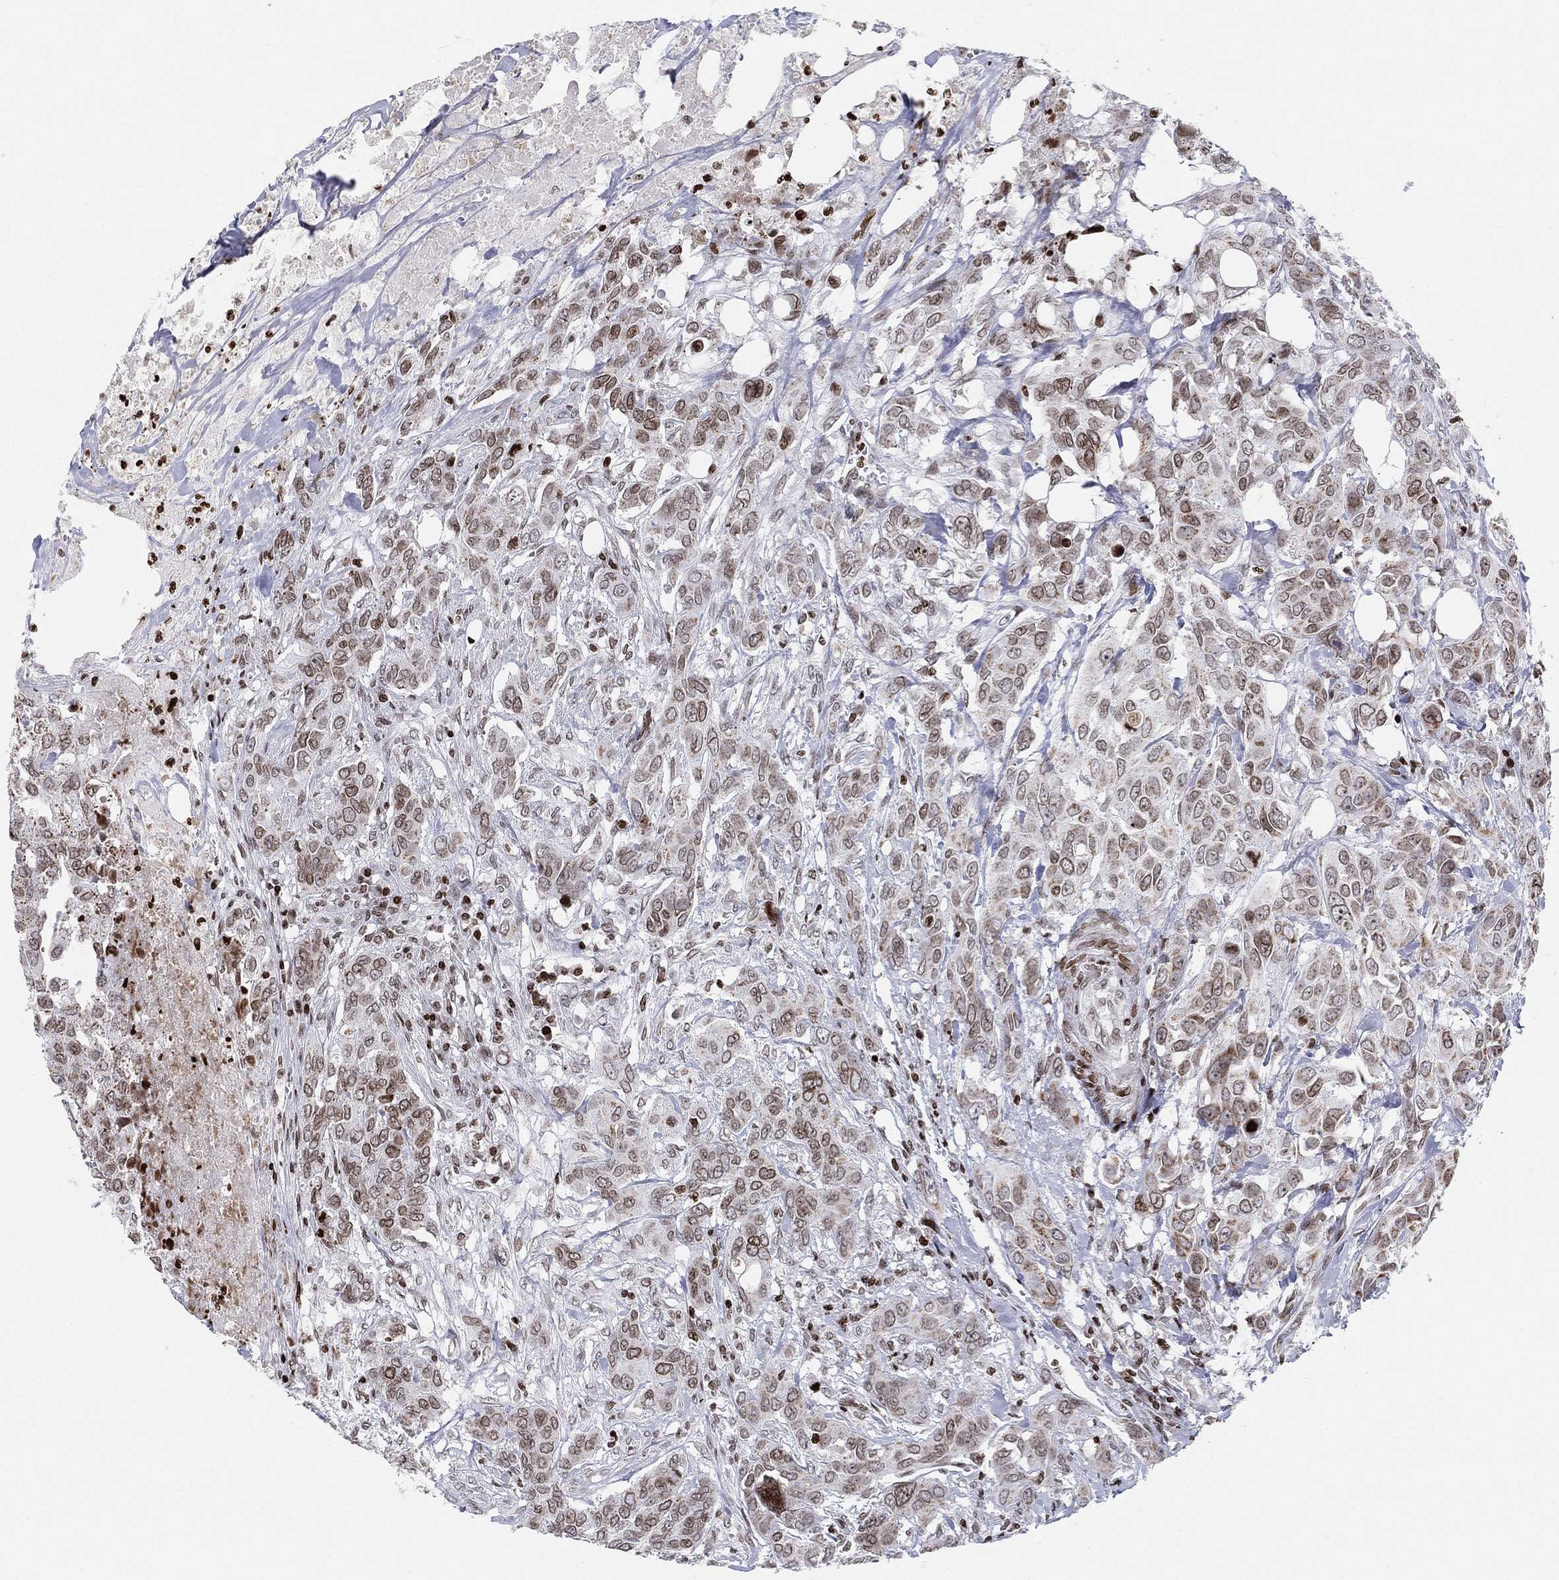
{"staining": {"intensity": "weak", "quantity": "25%-75%", "location": "nuclear"}, "tissue": "urothelial cancer", "cell_type": "Tumor cells", "image_type": "cancer", "snomed": [{"axis": "morphology", "description": "Urothelial carcinoma, NOS"}, {"axis": "morphology", "description": "Urothelial carcinoma, High grade"}, {"axis": "topography", "description": "Urinary bladder"}], "caption": "Human urothelial cancer stained with a protein marker reveals weak staining in tumor cells.", "gene": "MFSD14A", "patient": {"sex": "male", "age": 63}}